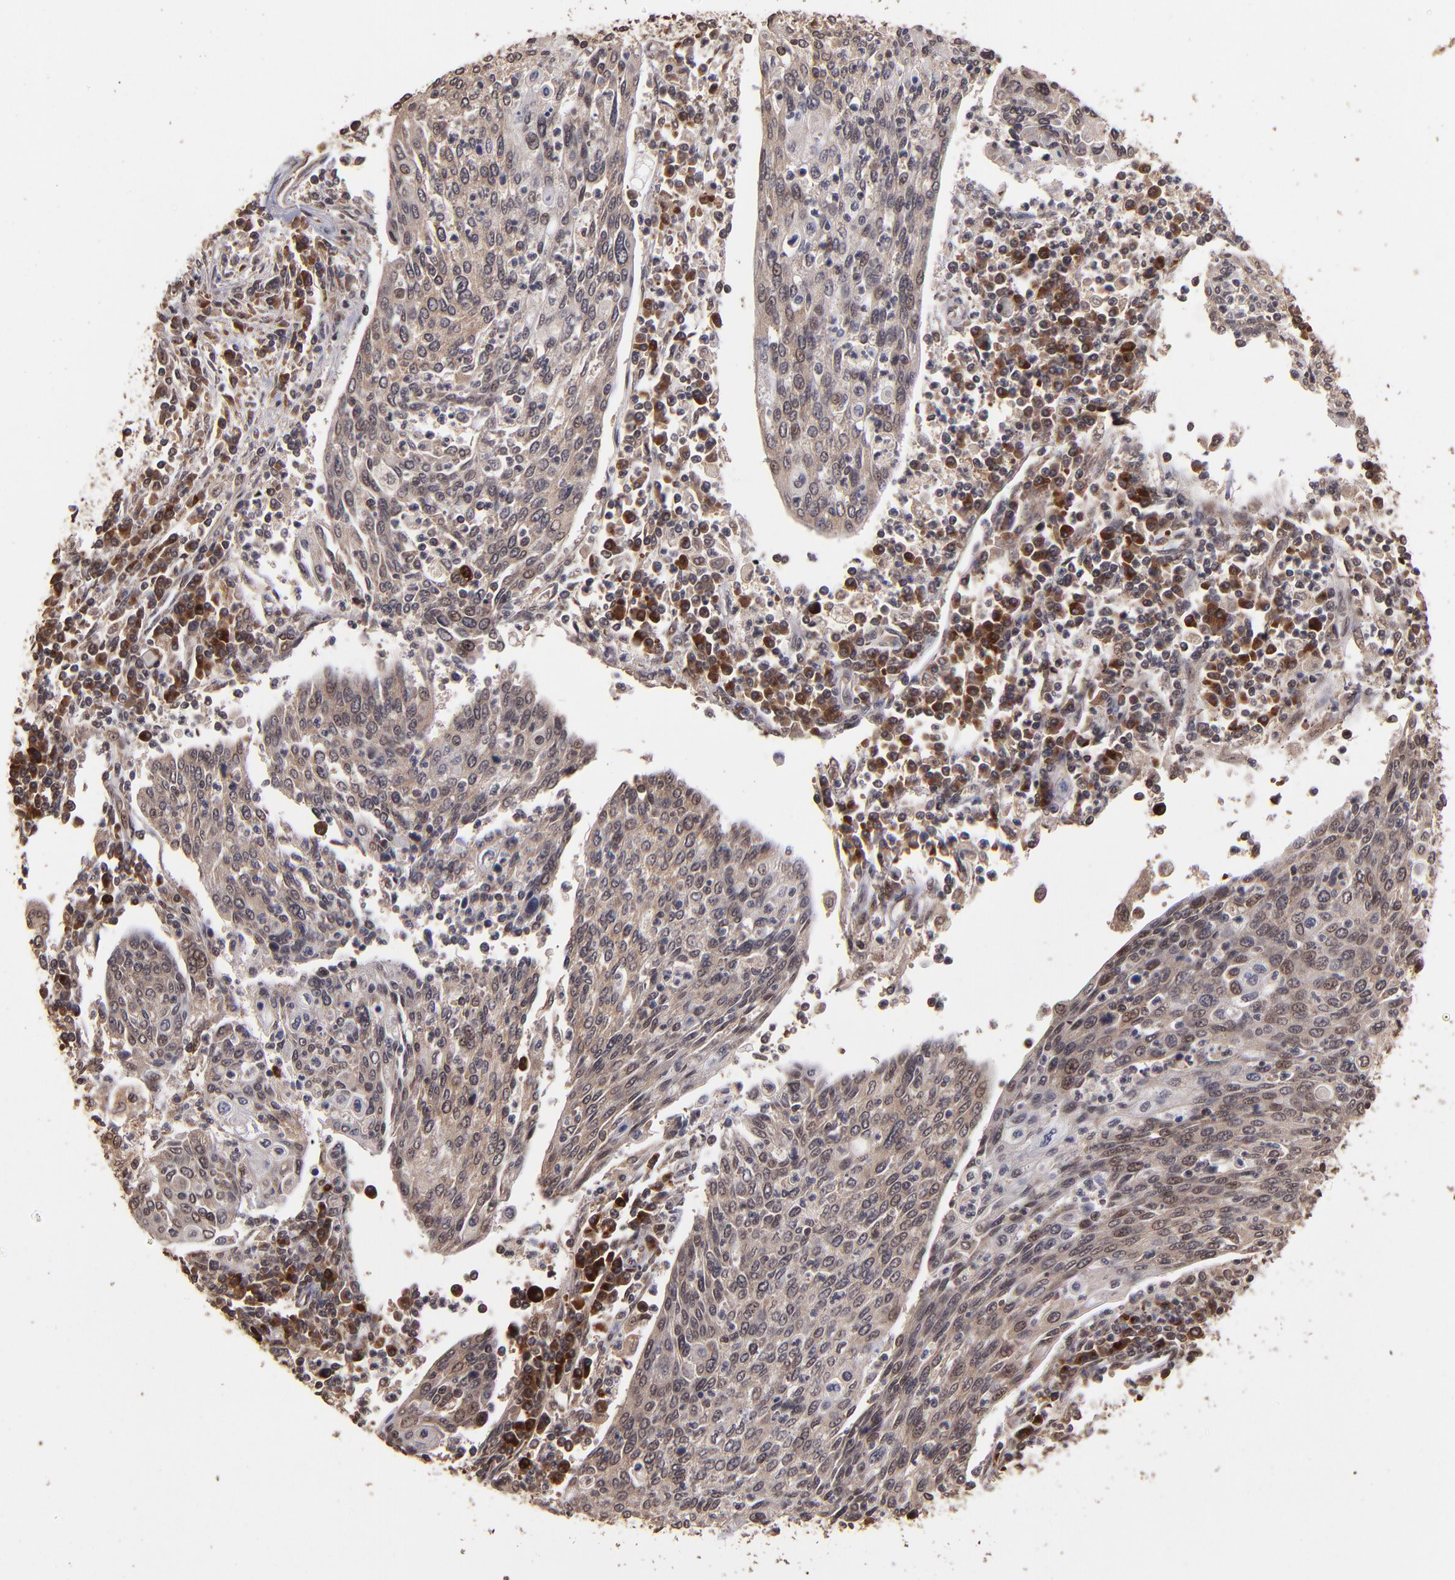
{"staining": {"intensity": "weak", "quantity": "25%-75%", "location": "cytoplasmic/membranous"}, "tissue": "cervical cancer", "cell_type": "Tumor cells", "image_type": "cancer", "snomed": [{"axis": "morphology", "description": "Squamous cell carcinoma, NOS"}, {"axis": "topography", "description": "Cervix"}], "caption": "Tumor cells exhibit low levels of weak cytoplasmic/membranous positivity in approximately 25%-75% of cells in squamous cell carcinoma (cervical).", "gene": "NFE2L2", "patient": {"sex": "female", "age": 40}}